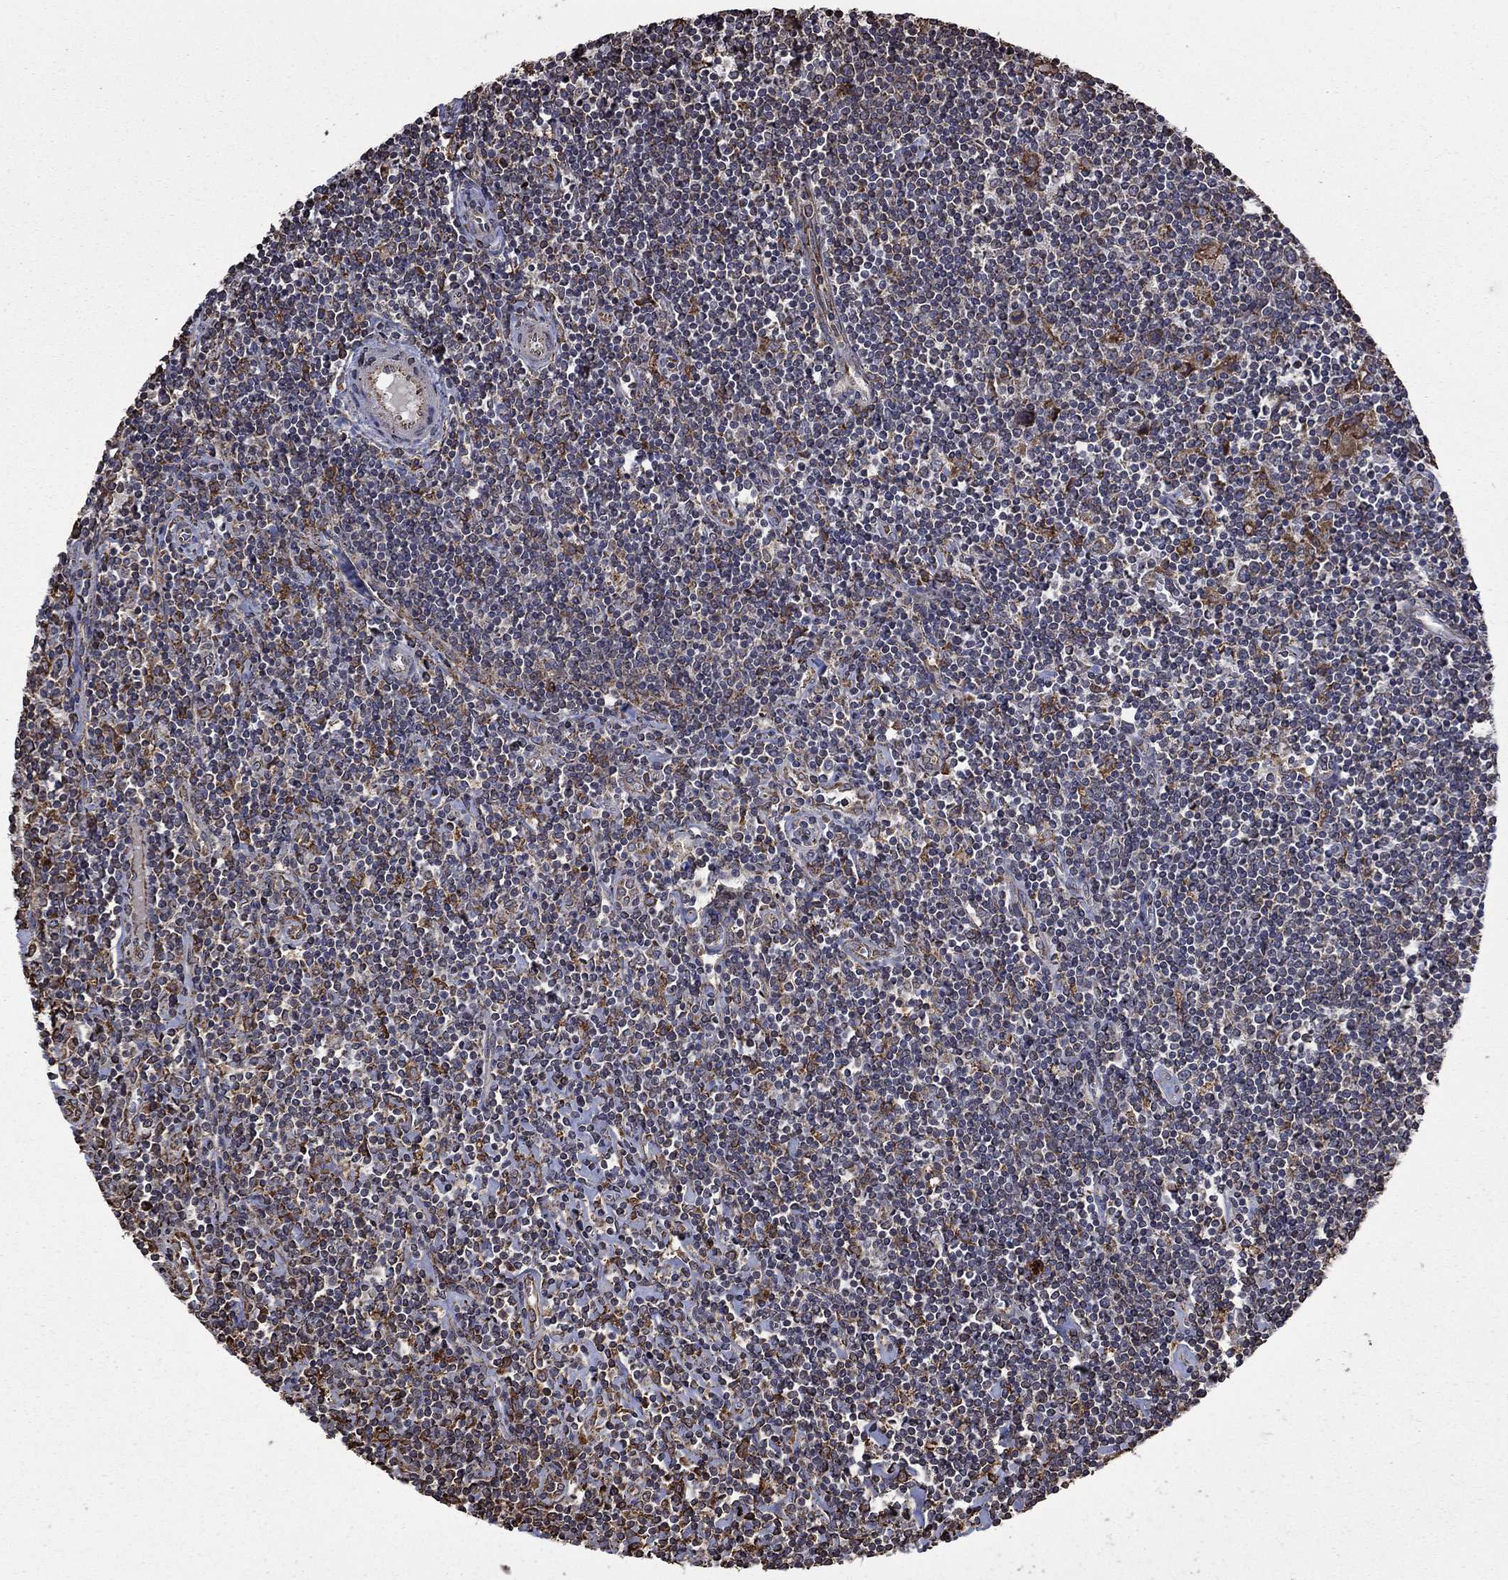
{"staining": {"intensity": "moderate", "quantity": ">75%", "location": "cytoplasmic/membranous"}, "tissue": "lymphoma", "cell_type": "Tumor cells", "image_type": "cancer", "snomed": [{"axis": "morphology", "description": "Hodgkin's disease, NOS"}, {"axis": "topography", "description": "Lymph node"}], "caption": "Lymphoma tissue exhibits moderate cytoplasmic/membranous expression in approximately >75% of tumor cells", "gene": "ESRRA", "patient": {"sex": "male", "age": 40}}